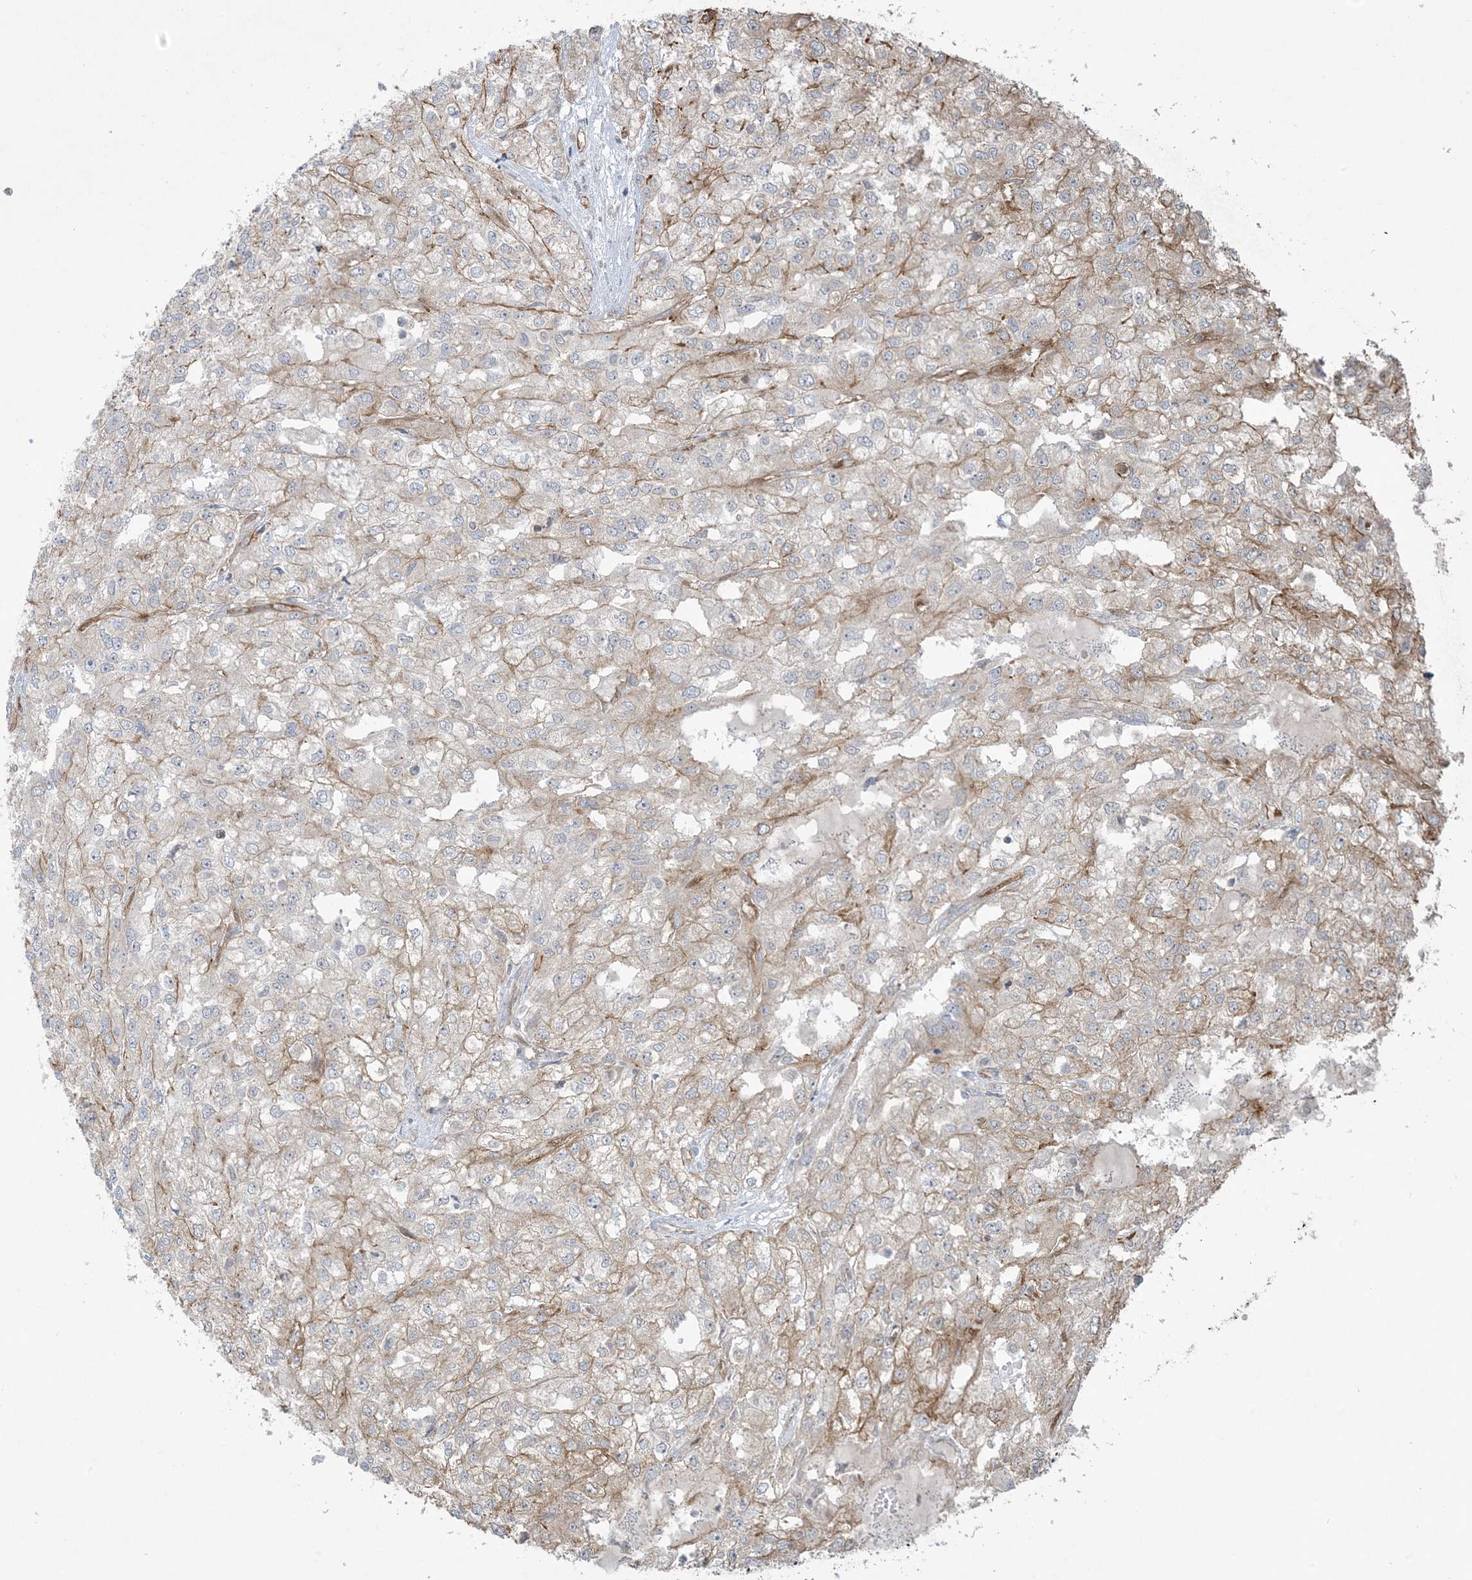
{"staining": {"intensity": "moderate", "quantity": "<25%", "location": "cytoplasmic/membranous"}, "tissue": "renal cancer", "cell_type": "Tumor cells", "image_type": "cancer", "snomed": [{"axis": "morphology", "description": "Adenocarcinoma, NOS"}, {"axis": "topography", "description": "Kidney"}], "caption": "Immunohistochemistry (DAB (3,3'-diaminobenzidine)) staining of adenocarcinoma (renal) displays moderate cytoplasmic/membranous protein positivity in approximately <25% of tumor cells.", "gene": "PPM1F", "patient": {"sex": "female", "age": 54}}